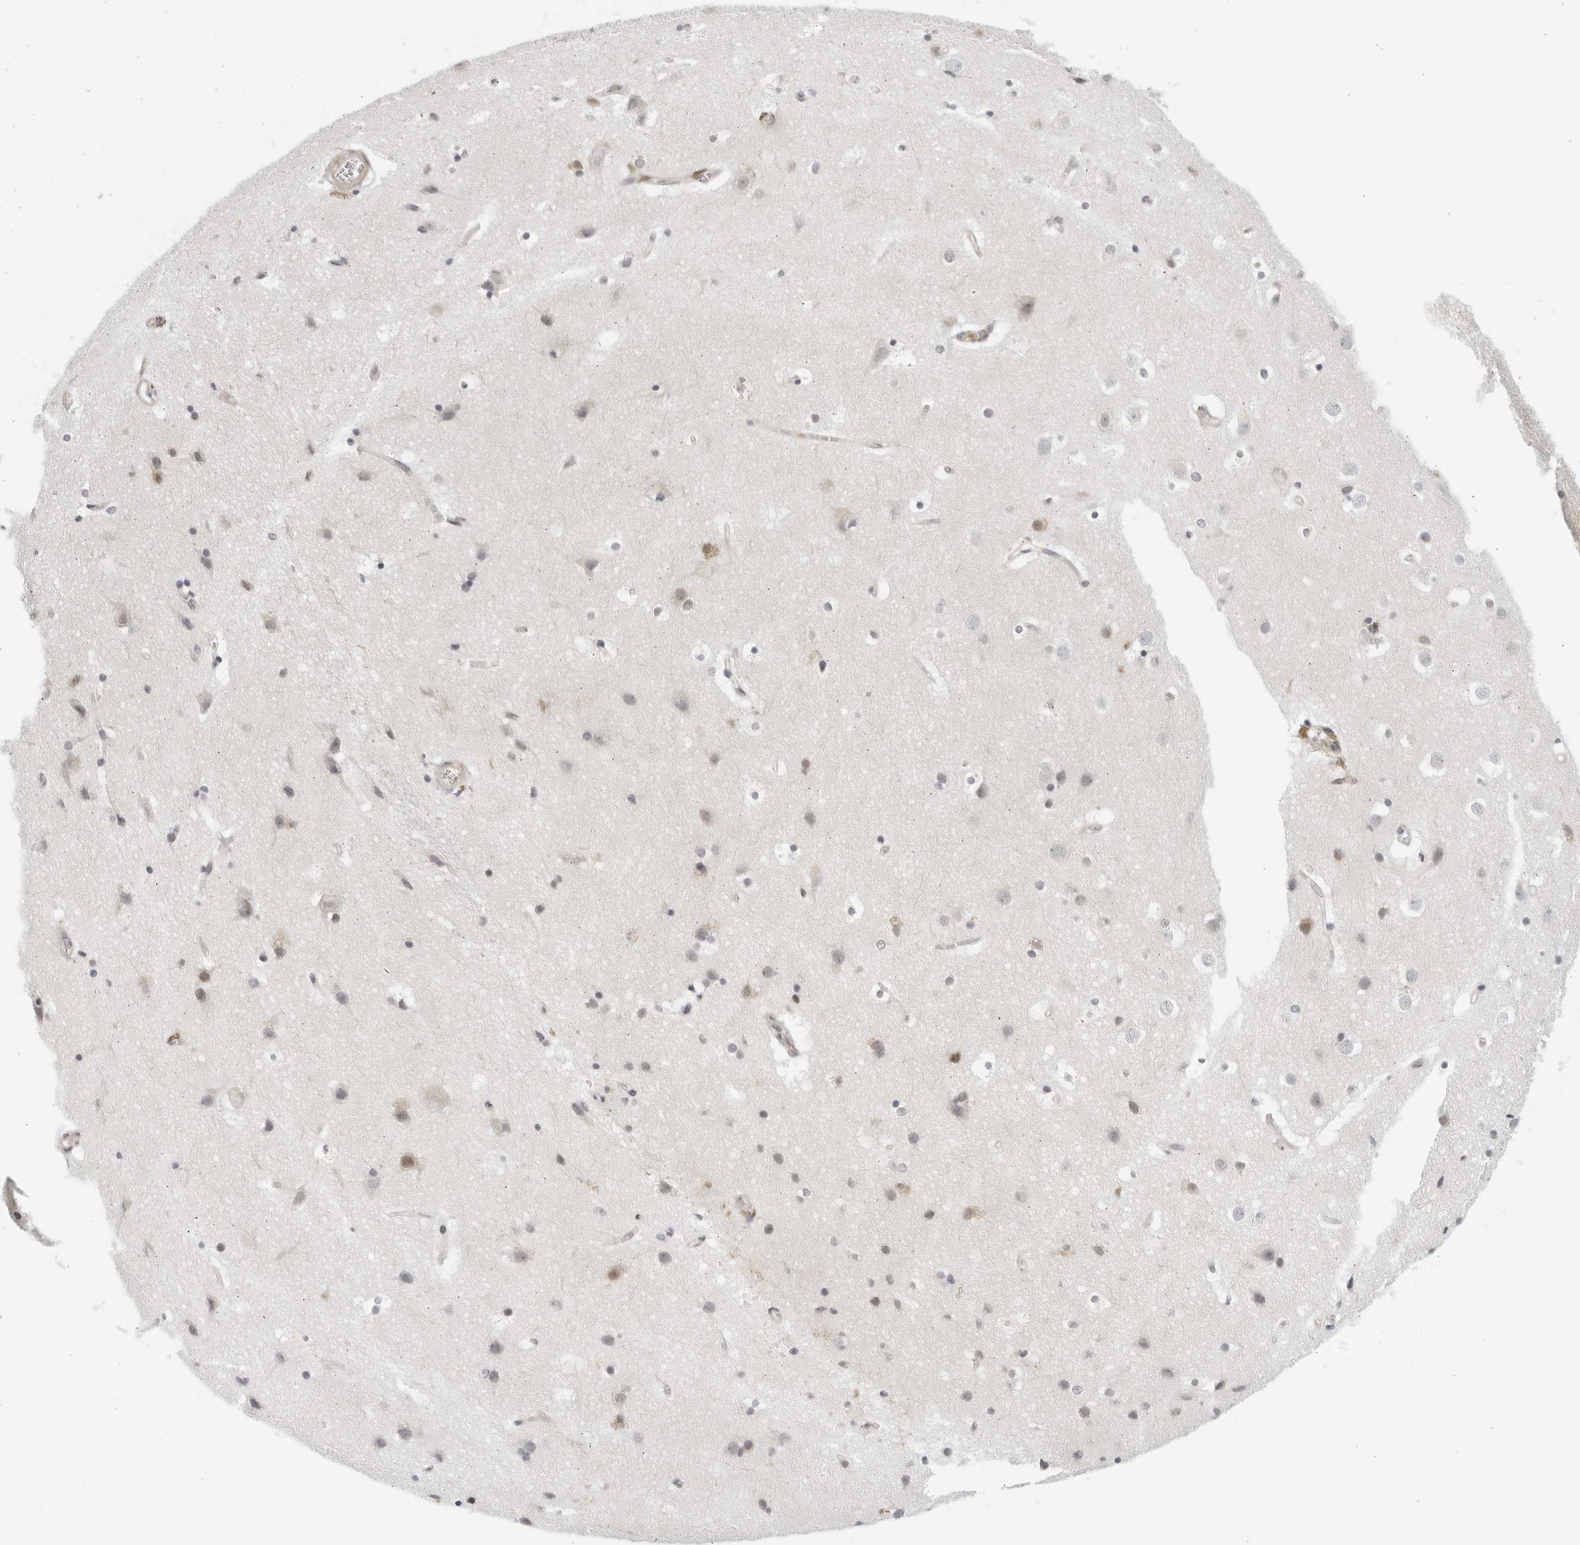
{"staining": {"intensity": "weak", "quantity": "<25%", "location": "cytoplasmic/membranous"}, "tissue": "cerebral cortex", "cell_type": "Endothelial cells", "image_type": "normal", "snomed": [{"axis": "morphology", "description": "Normal tissue, NOS"}, {"axis": "topography", "description": "Cerebral cortex"}], "caption": "IHC image of benign human cerebral cortex stained for a protein (brown), which displays no staining in endothelial cells.", "gene": "SERTAD4", "patient": {"sex": "male", "age": 54}}